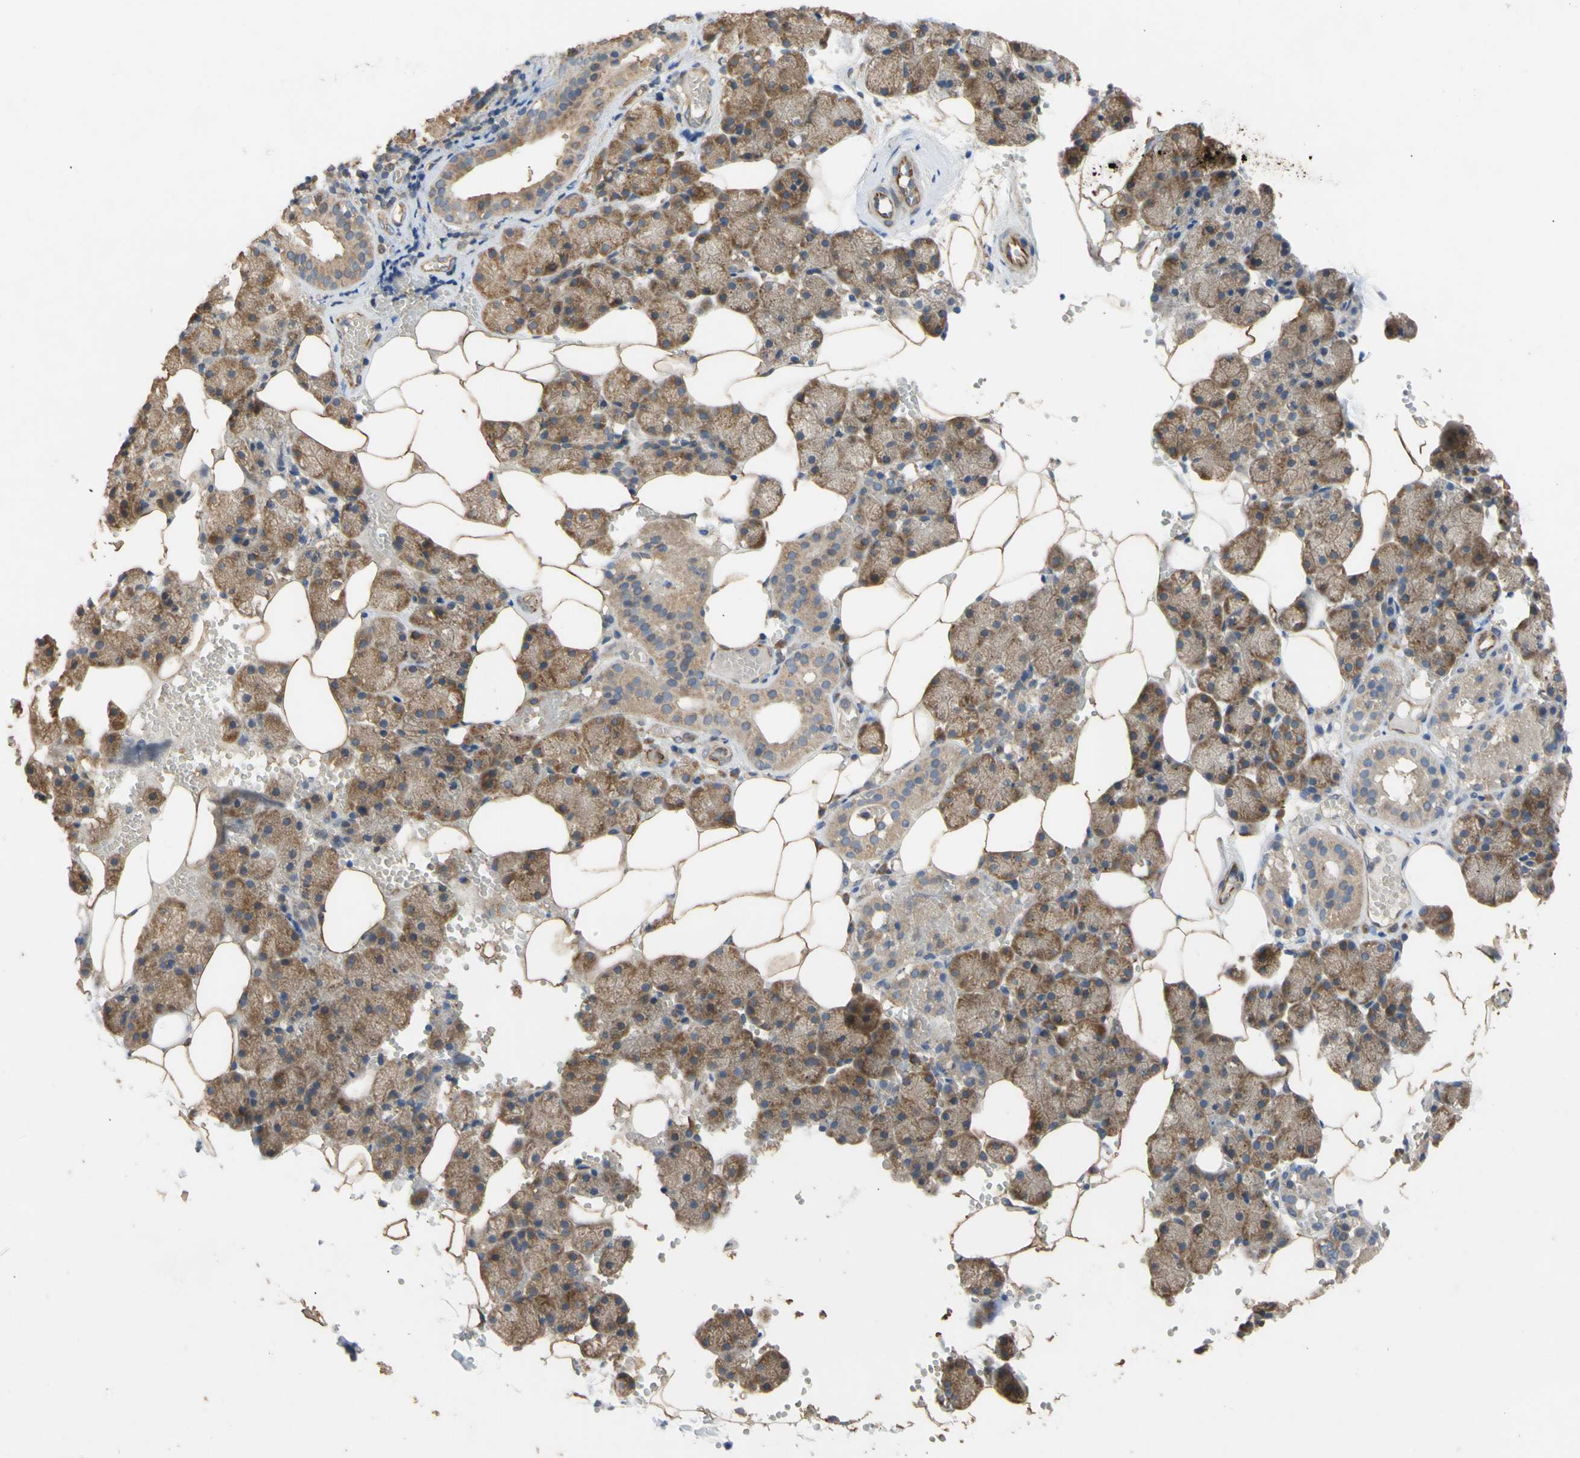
{"staining": {"intensity": "moderate", "quantity": ">75%", "location": "cytoplasmic/membranous"}, "tissue": "salivary gland", "cell_type": "Glandular cells", "image_type": "normal", "snomed": [{"axis": "morphology", "description": "Normal tissue, NOS"}, {"axis": "topography", "description": "Salivary gland"}], "caption": "Immunohistochemistry (IHC) (DAB (3,3'-diaminobenzidine)) staining of unremarkable salivary gland displays moderate cytoplasmic/membranous protein expression in about >75% of glandular cells.", "gene": "EIF2S3", "patient": {"sex": "male", "age": 62}}